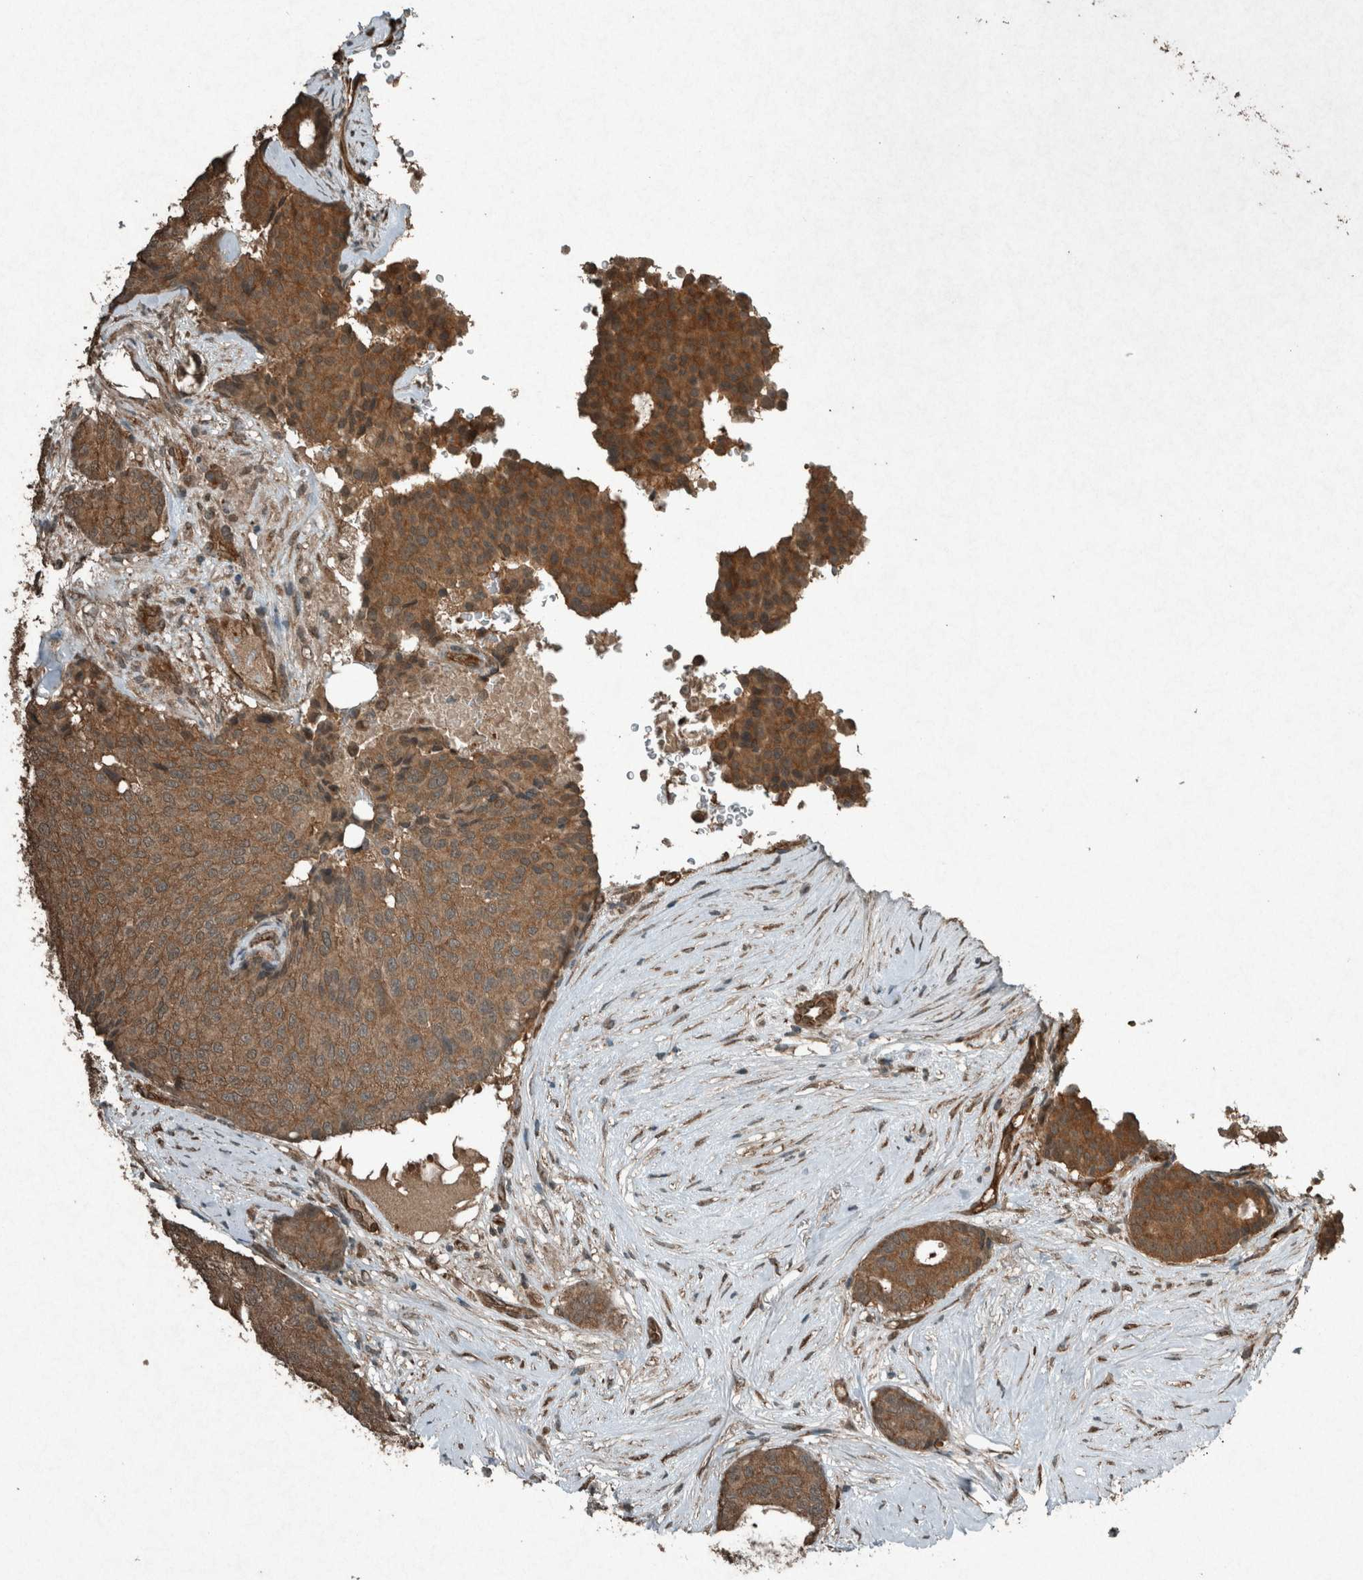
{"staining": {"intensity": "moderate", "quantity": ">75%", "location": "cytoplasmic/membranous"}, "tissue": "breast cancer", "cell_type": "Tumor cells", "image_type": "cancer", "snomed": [{"axis": "morphology", "description": "Duct carcinoma"}, {"axis": "topography", "description": "Breast"}], "caption": "Immunohistochemistry of human infiltrating ductal carcinoma (breast) shows medium levels of moderate cytoplasmic/membranous positivity in approximately >75% of tumor cells. The staining was performed using DAB to visualize the protein expression in brown, while the nuclei were stained in blue with hematoxylin (Magnification: 20x).", "gene": "ARHGEF12", "patient": {"sex": "female", "age": 75}}